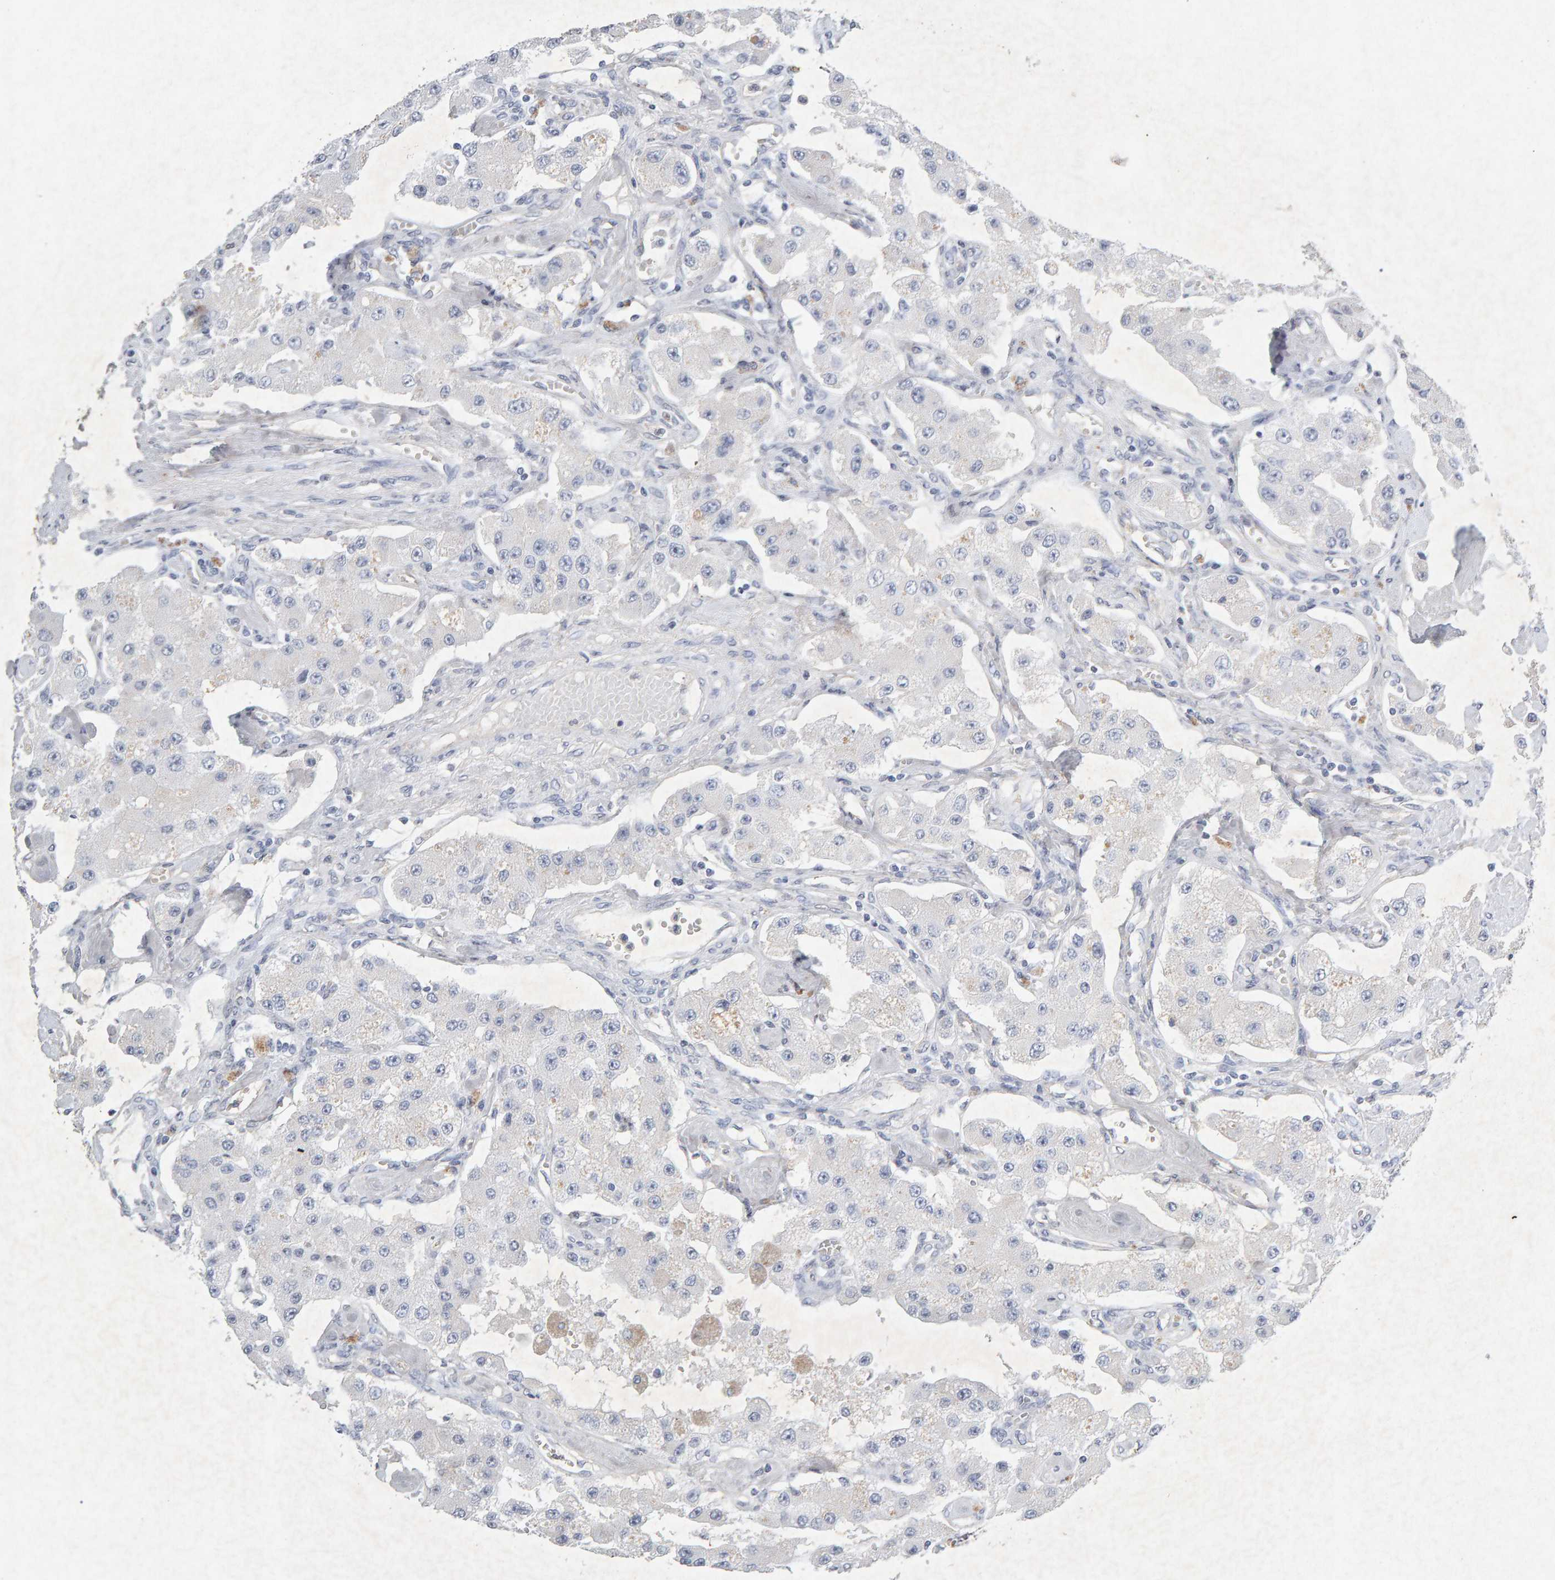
{"staining": {"intensity": "negative", "quantity": "none", "location": "none"}, "tissue": "carcinoid", "cell_type": "Tumor cells", "image_type": "cancer", "snomed": [{"axis": "morphology", "description": "Carcinoid, malignant, NOS"}, {"axis": "topography", "description": "Pancreas"}], "caption": "The photomicrograph displays no significant expression in tumor cells of carcinoid. (Immunohistochemistry, brightfield microscopy, high magnification).", "gene": "PTPRM", "patient": {"sex": "male", "age": 41}}